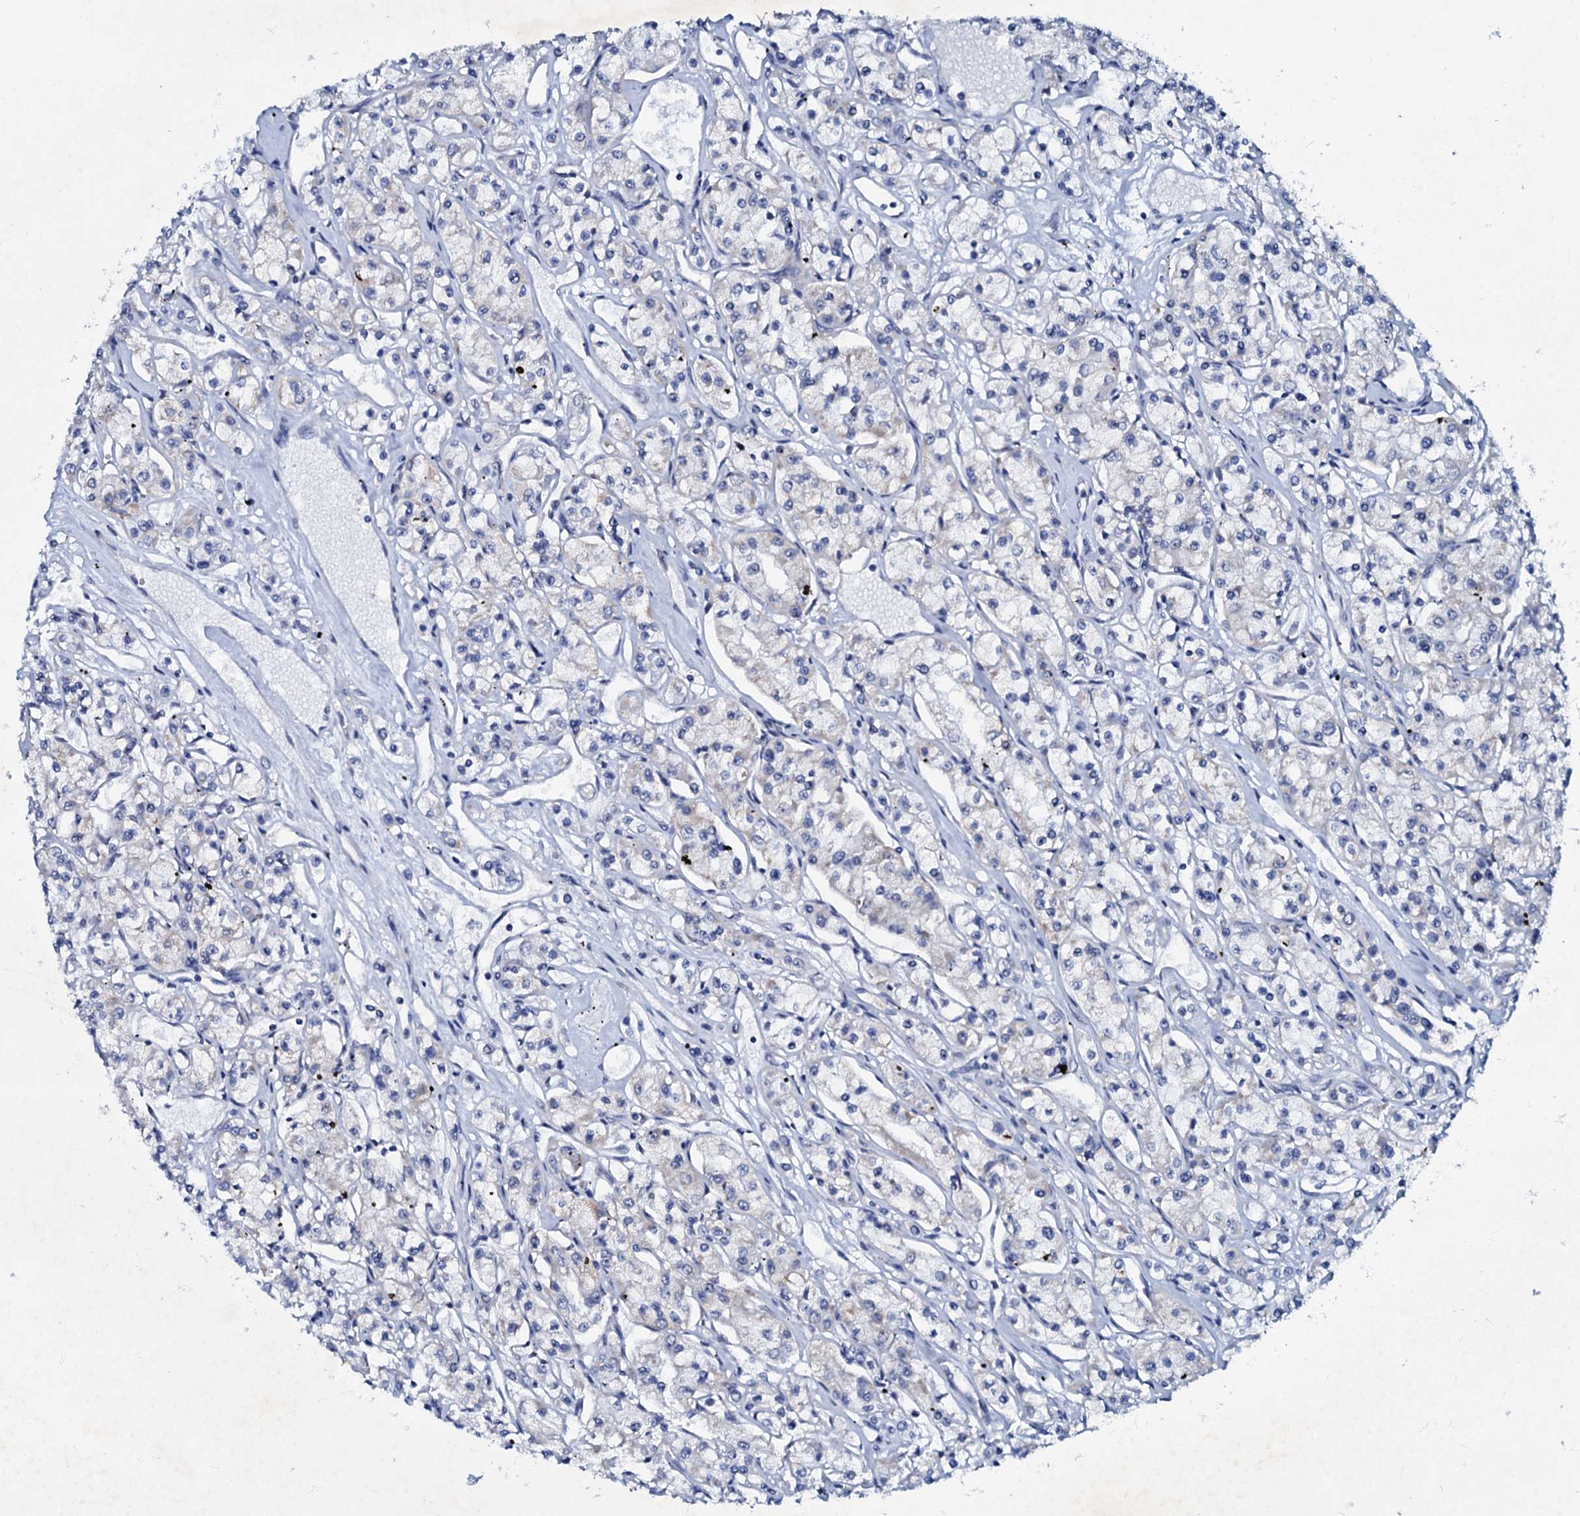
{"staining": {"intensity": "weak", "quantity": "<25%", "location": "cytoplasmic/membranous"}, "tissue": "renal cancer", "cell_type": "Tumor cells", "image_type": "cancer", "snomed": [{"axis": "morphology", "description": "Adenocarcinoma, NOS"}, {"axis": "topography", "description": "Kidney"}], "caption": "Micrograph shows no significant protein expression in tumor cells of renal adenocarcinoma.", "gene": "MRPL51", "patient": {"sex": "female", "age": 59}}